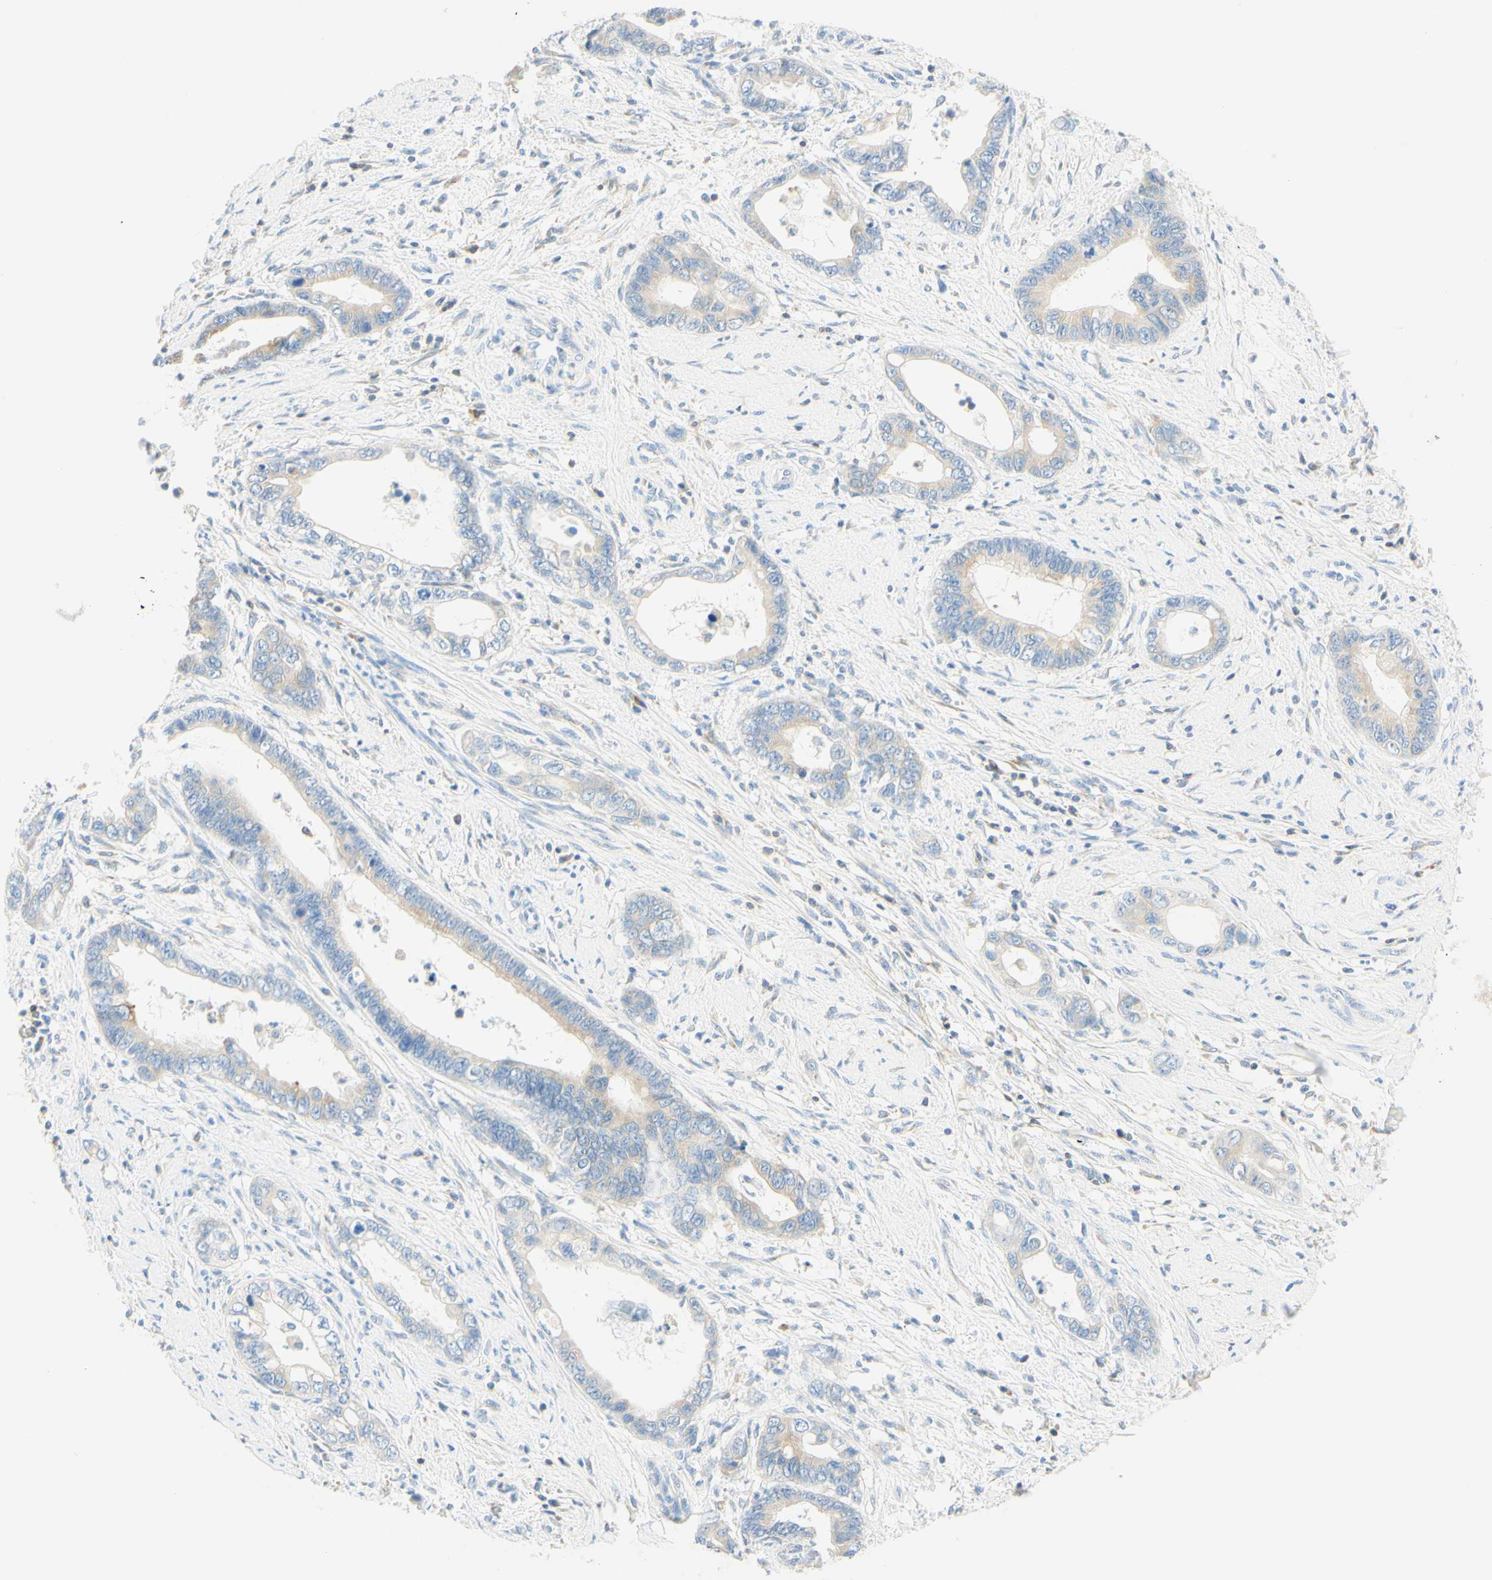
{"staining": {"intensity": "weak", "quantity": "<25%", "location": "cytoplasmic/membranous"}, "tissue": "cervical cancer", "cell_type": "Tumor cells", "image_type": "cancer", "snomed": [{"axis": "morphology", "description": "Adenocarcinoma, NOS"}, {"axis": "topography", "description": "Cervix"}], "caption": "IHC image of cervical cancer (adenocarcinoma) stained for a protein (brown), which demonstrates no expression in tumor cells.", "gene": "LAT", "patient": {"sex": "female", "age": 44}}